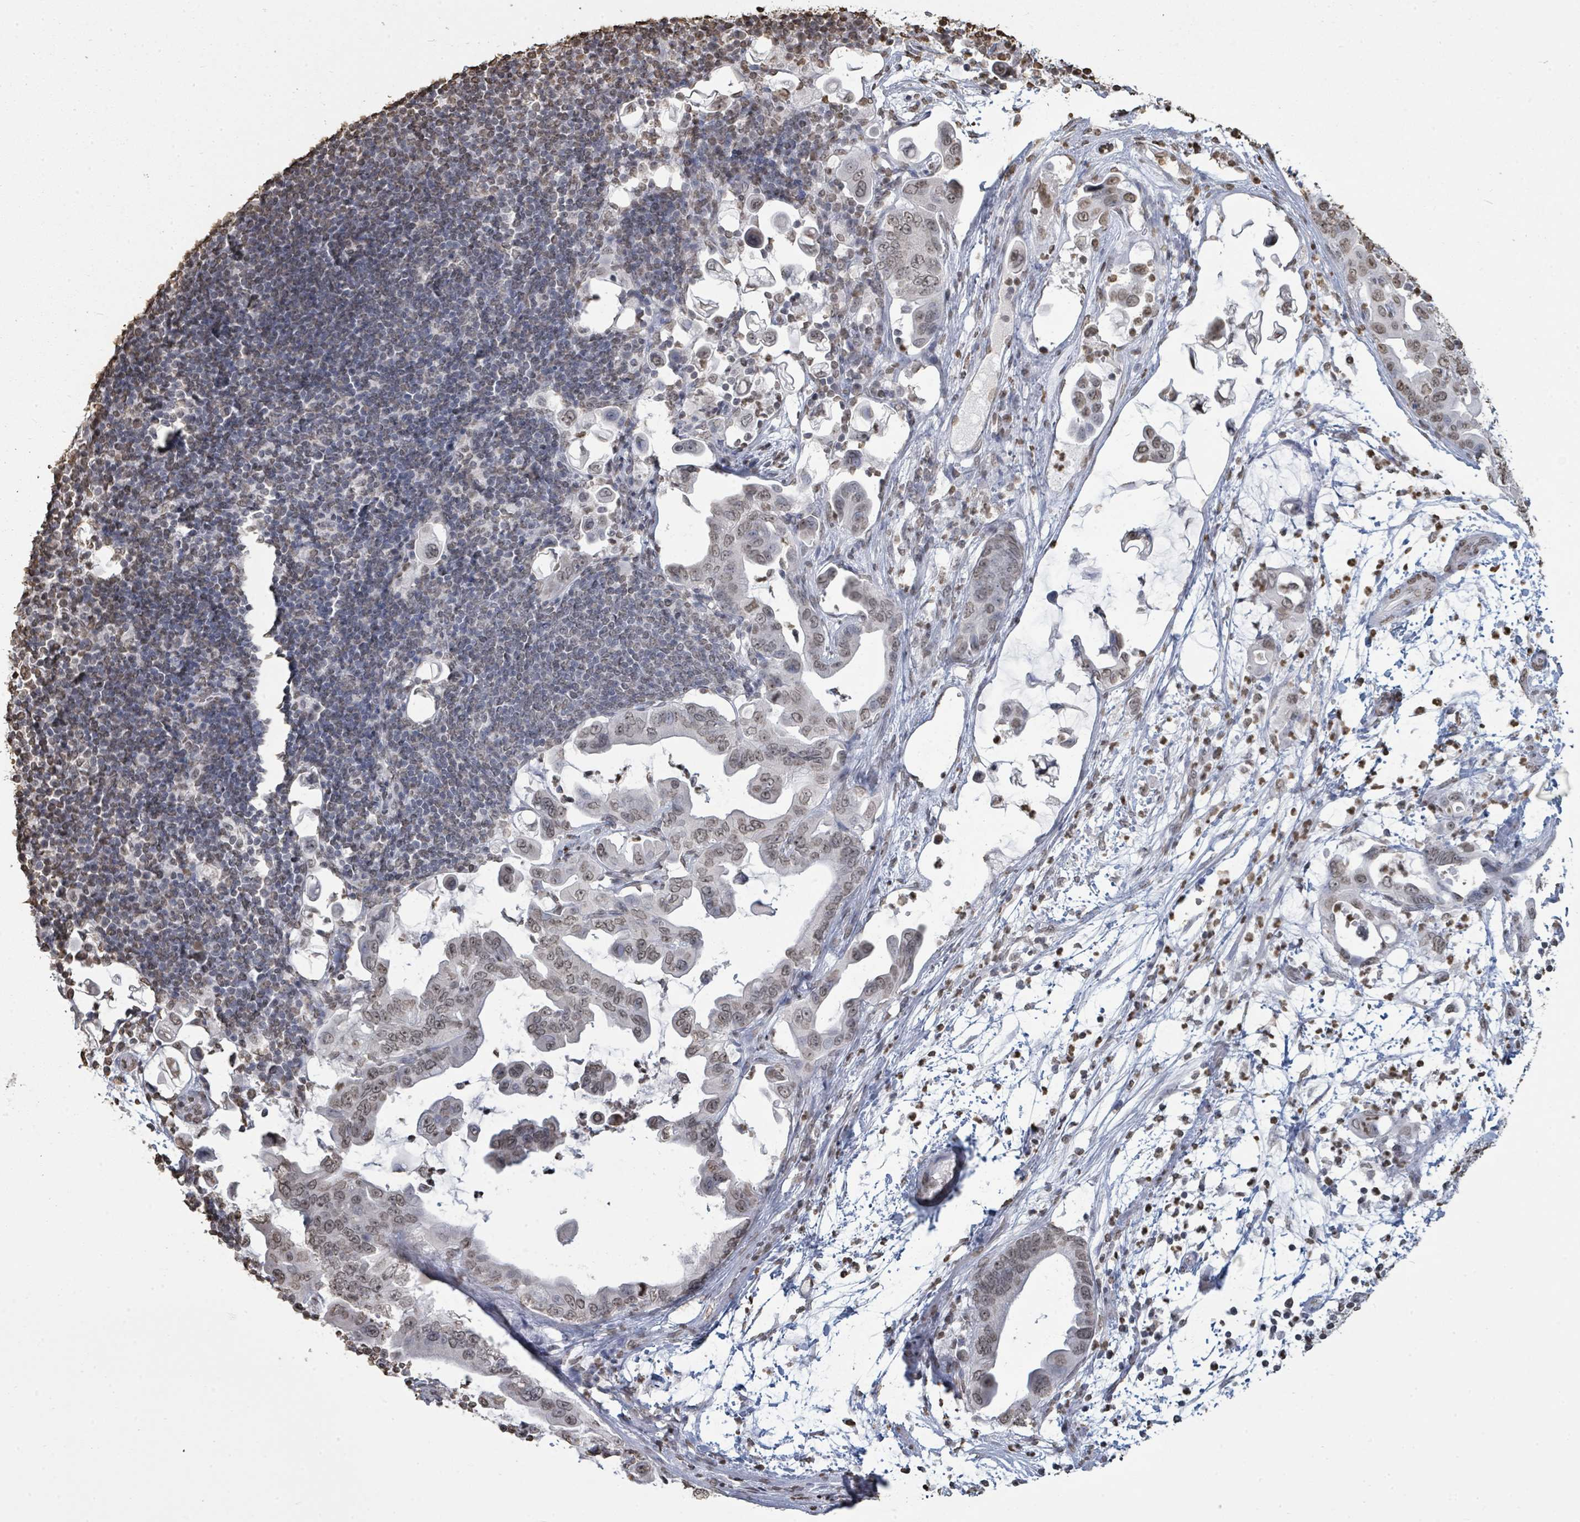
{"staining": {"intensity": "negative", "quantity": "none", "location": "none"}, "tissue": "pancreatic cancer", "cell_type": "Tumor cells", "image_type": "cancer", "snomed": [{"axis": "morphology", "description": "Adenocarcinoma, NOS"}, {"axis": "topography", "description": "Pancreas"}], "caption": "A high-resolution photomicrograph shows immunohistochemistry staining of pancreatic adenocarcinoma, which reveals no significant staining in tumor cells. (DAB immunohistochemistry (IHC) visualized using brightfield microscopy, high magnification).", "gene": "MRPS12", "patient": {"sex": "male", "age": 61}}